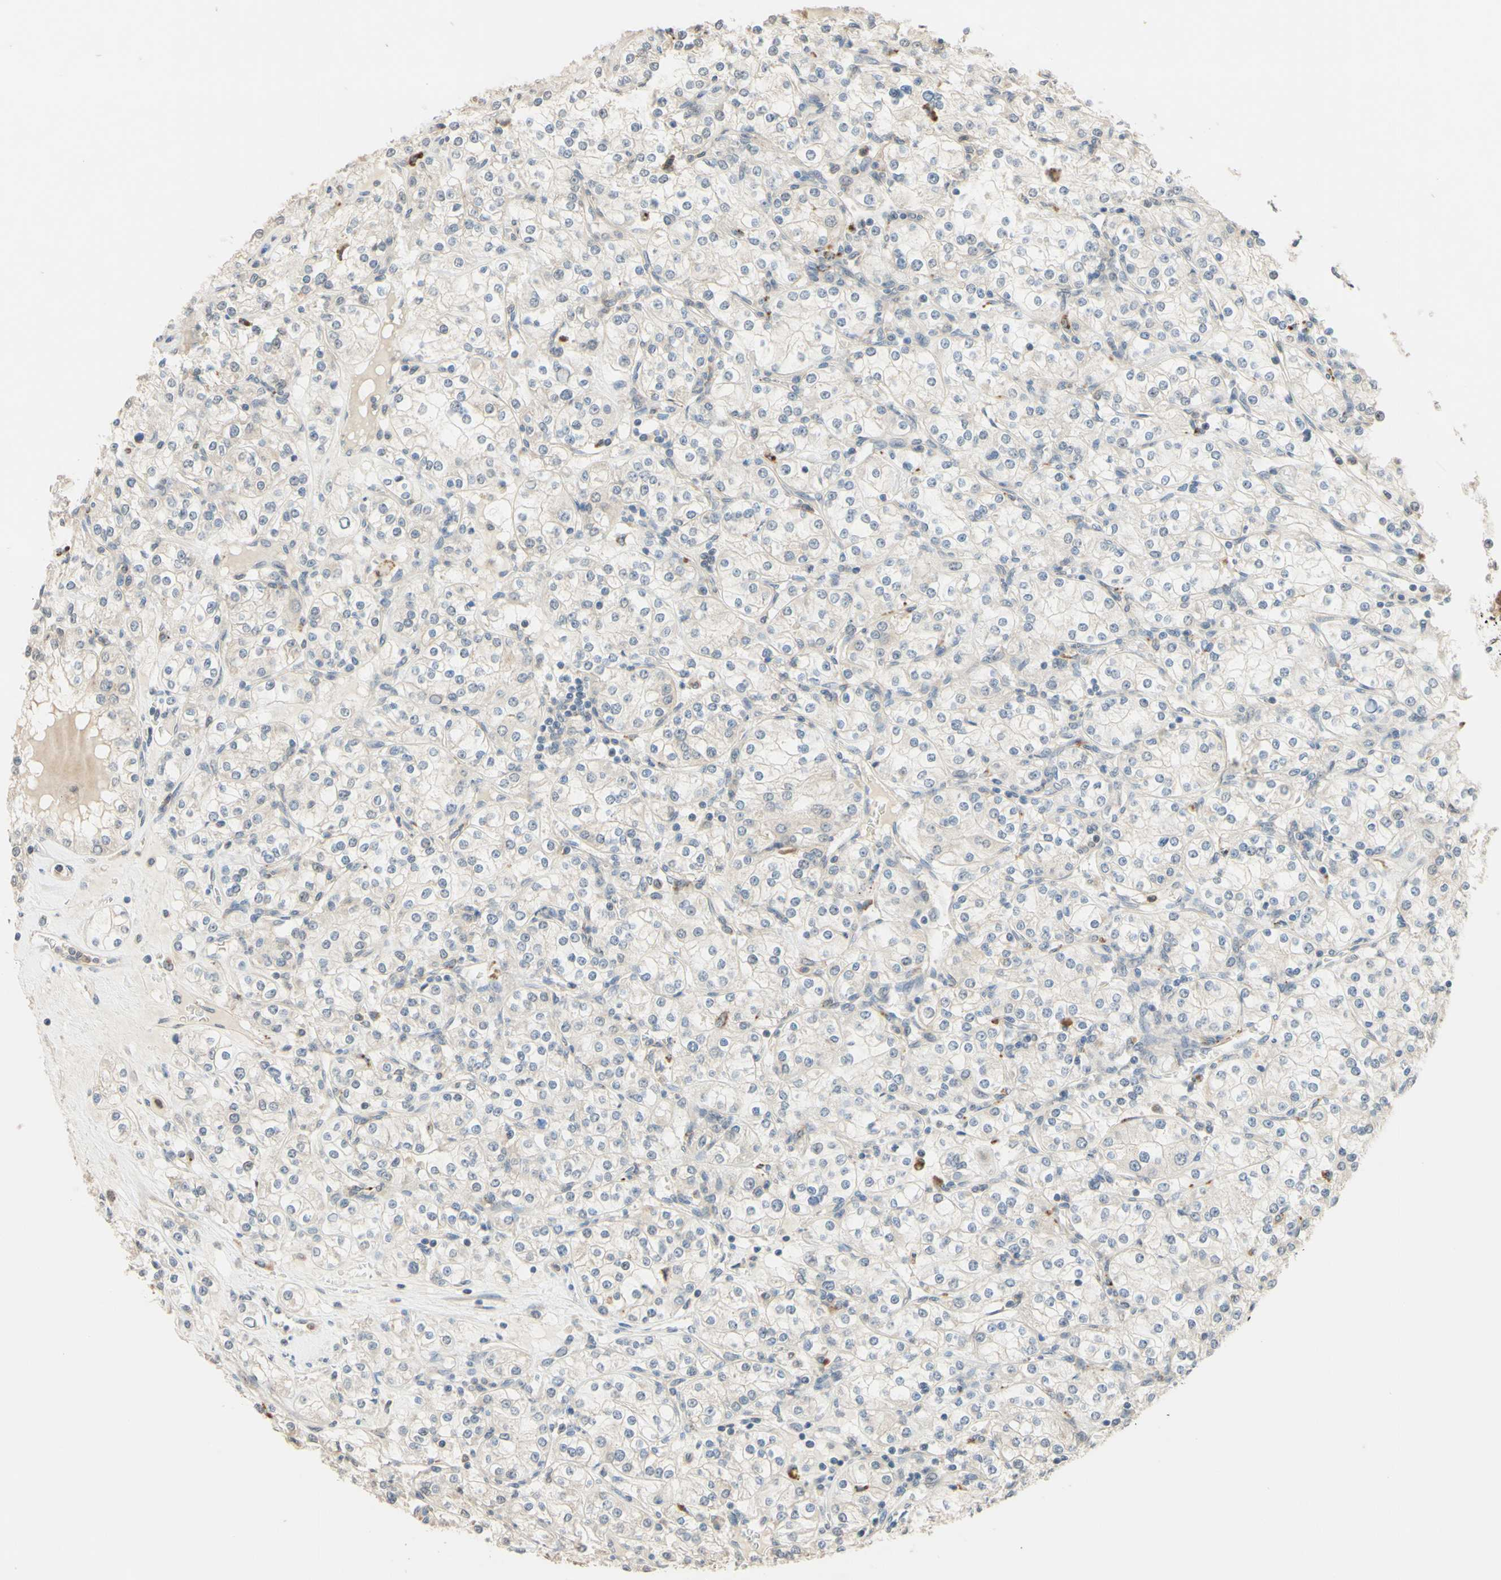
{"staining": {"intensity": "negative", "quantity": "none", "location": "none"}, "tissue": "renal cancer", "cell_type": "Tumor cells", "image_type": "cancer", "snomed": [{"axis": "morphology", "description": "Adenocarcinoma, NOS"}, {"axis": "topography", "description": "Kidney"}], "caption": "A histopathology image of renal adenocarcinoma stained for a protein reveals no brown staining in tumor cells. (Stains: DAB (3,3'-diaminobenzidine) IHC with hematoxylin counter stain, Microscopy: brightfield microscopy at high magnification).", "gene": "SMIM19", "patient": {"sex": "male", "age": 77}}